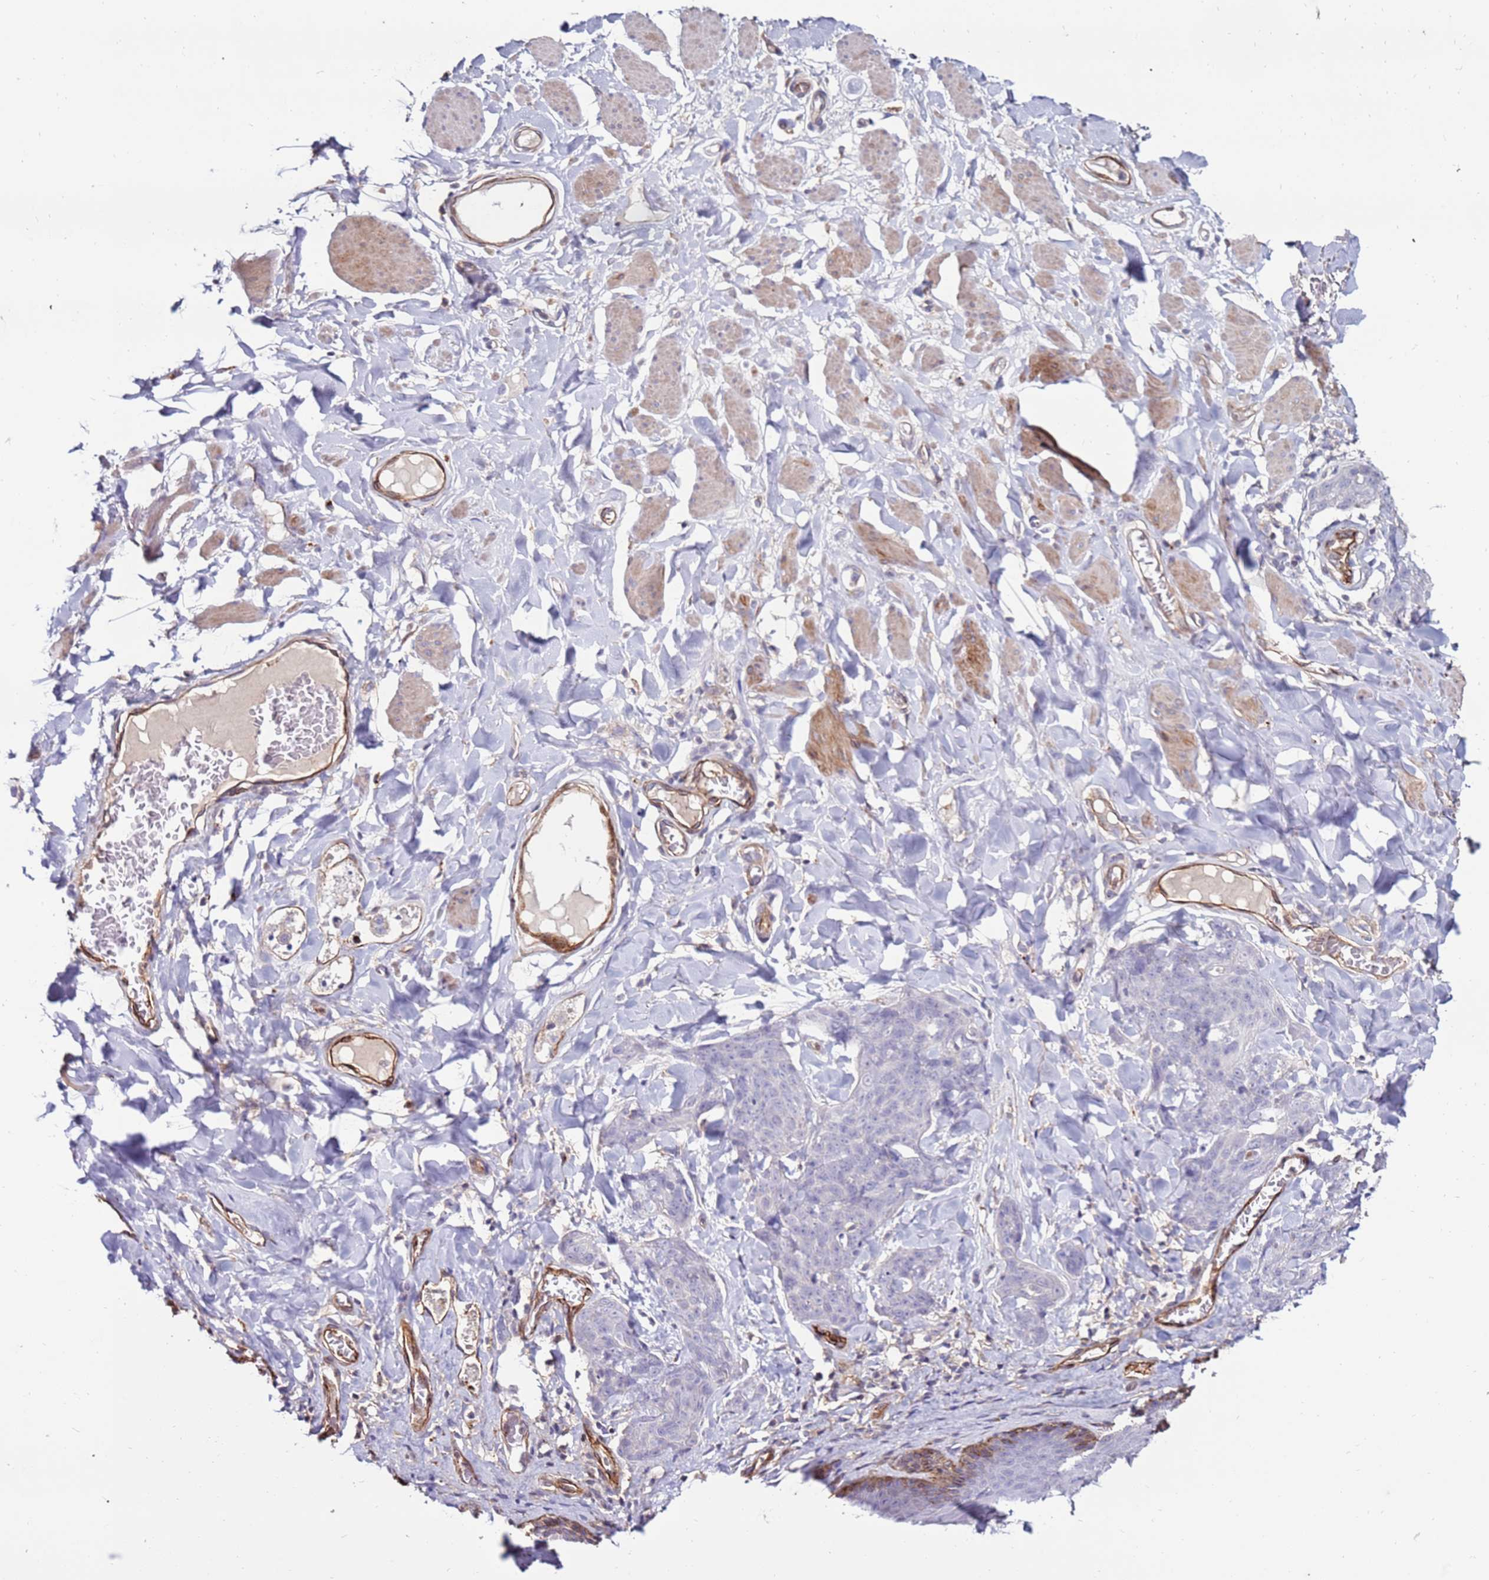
{"staining": {"intensity": "negative", "quantity": "none", "location": "none"}, "tissue": "skin cancer", "cell_type": "Tumor cells", "image_type": "cancer", "snomed": [{"axis": "morphology", "description": "Squamous cell carcinoma, NOS"}, {"axis": "topography", "description": "Skin"}, {"axis": "topography", "description": "Vulva"}], "caption": "IHC photomicrograph of neoplastic tissue: skin cancer stained with DAB demonstrates no significant protein positivity in tumor cells. The staining is performed using DAB brown chromogen with nuclei counter-stained in using hematoxylin.", "gene": "CLEC4M", "patient": {"sex": "female", "age": 85}}